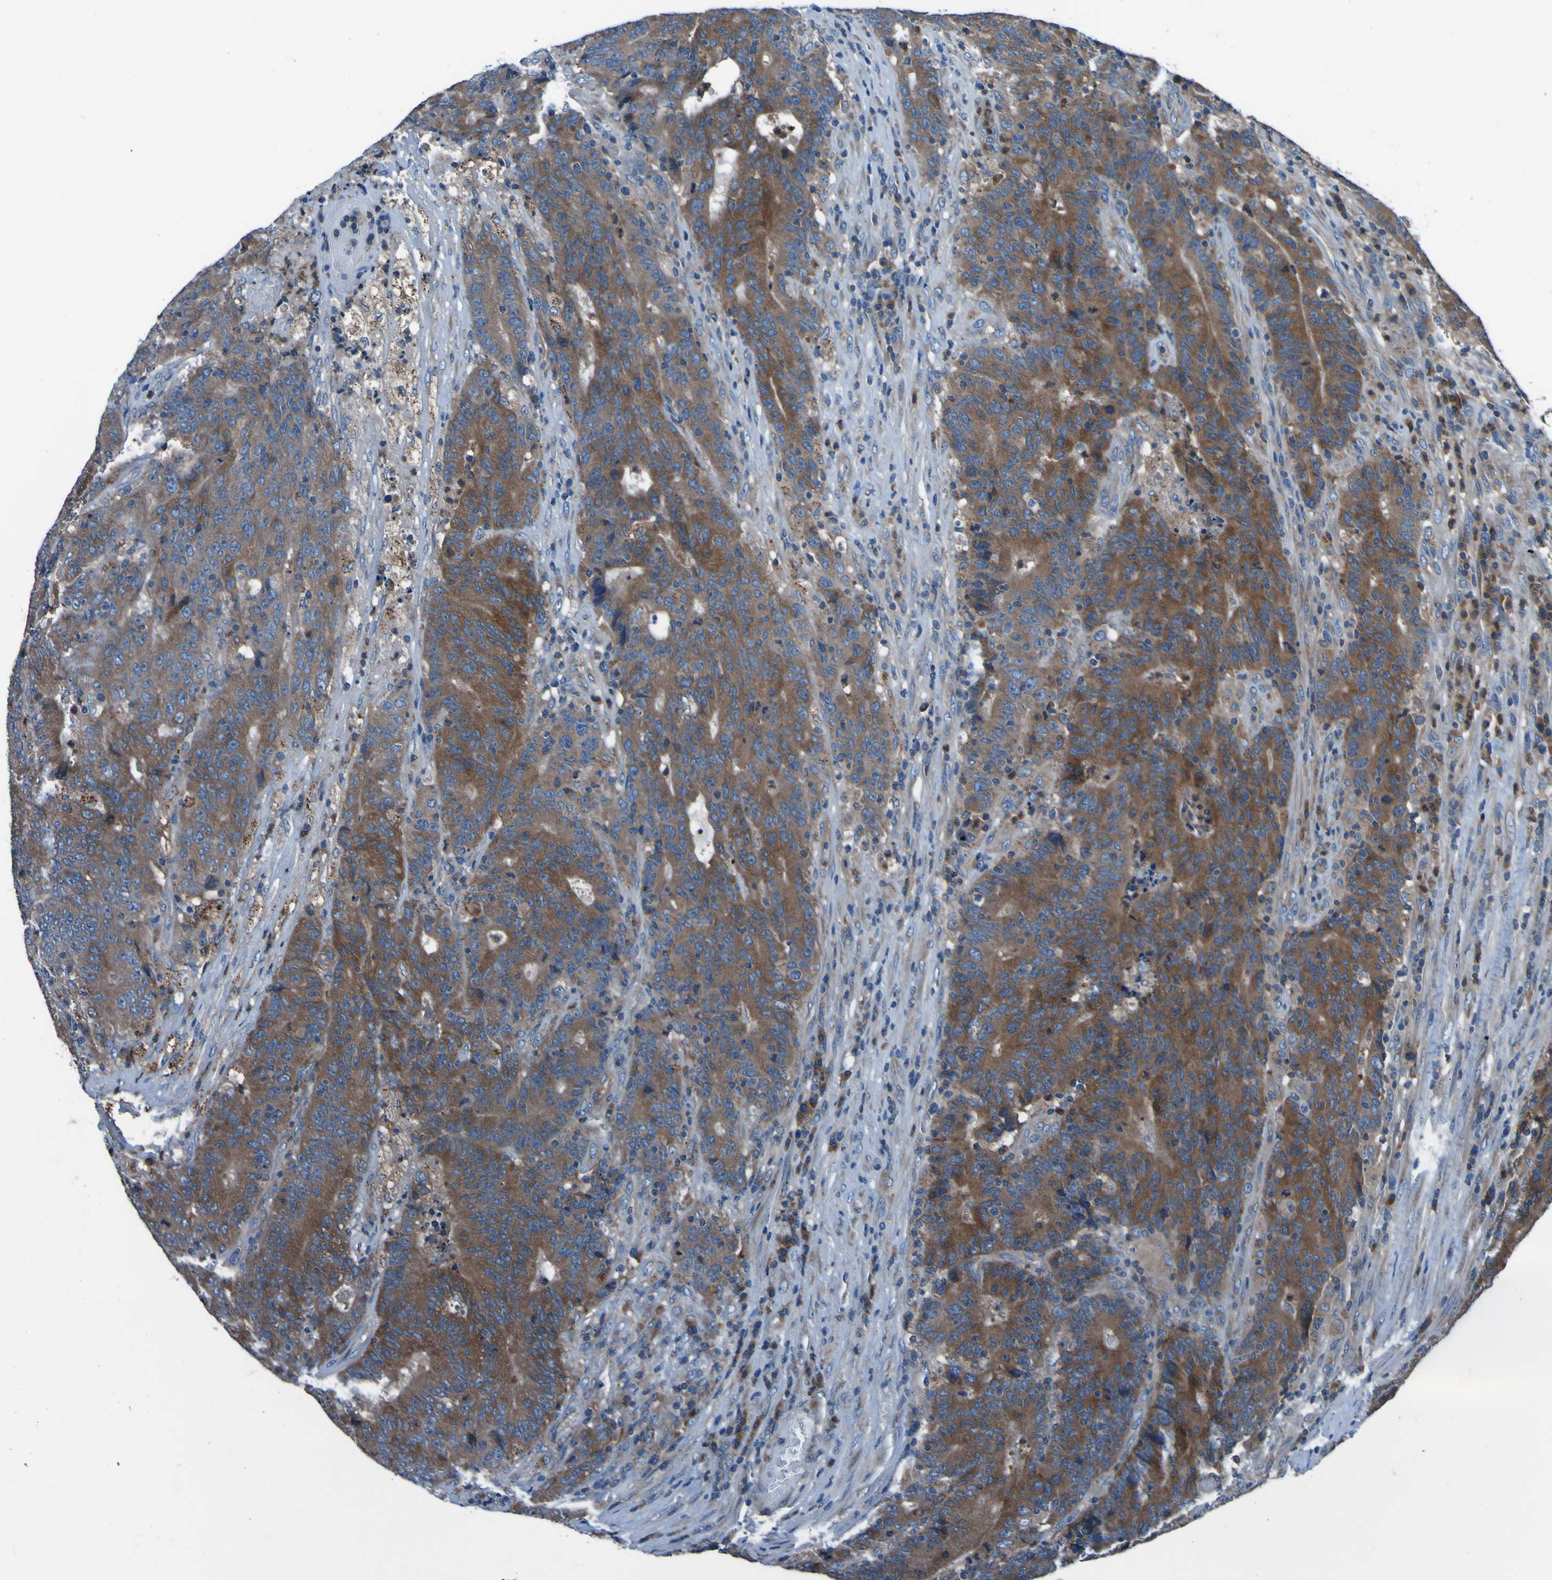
{"staining": {"intensity": "moderate", "quantity": ">75%", "location": "cytoplasmic/membranous"}, "tissue": "colorectal cancer", "cell_type": "Tumor cells", "image_type": "cancer", "snomed": [{"axis": "morphology", "description": "Normal tissue, NOS"}, {"axis": "morphology", "description": "Adenocarcinoma, NOS"}, {"axis": "topography", "description": "Colon"}], "caption": "DAB (3,3'-diaminobenzidine) immunohistochemical staining of human colorectal adenocarcinoma exhibits moderate cytoplasmic/membranous protein staining in approximately >75% of tumor cells. Immunohistochemistry (ihc) stains the protein of interest in brown and the nuclei are stained blue.", "gene": "RAB5B", "patient": {"sex": "female", "age": 75}}